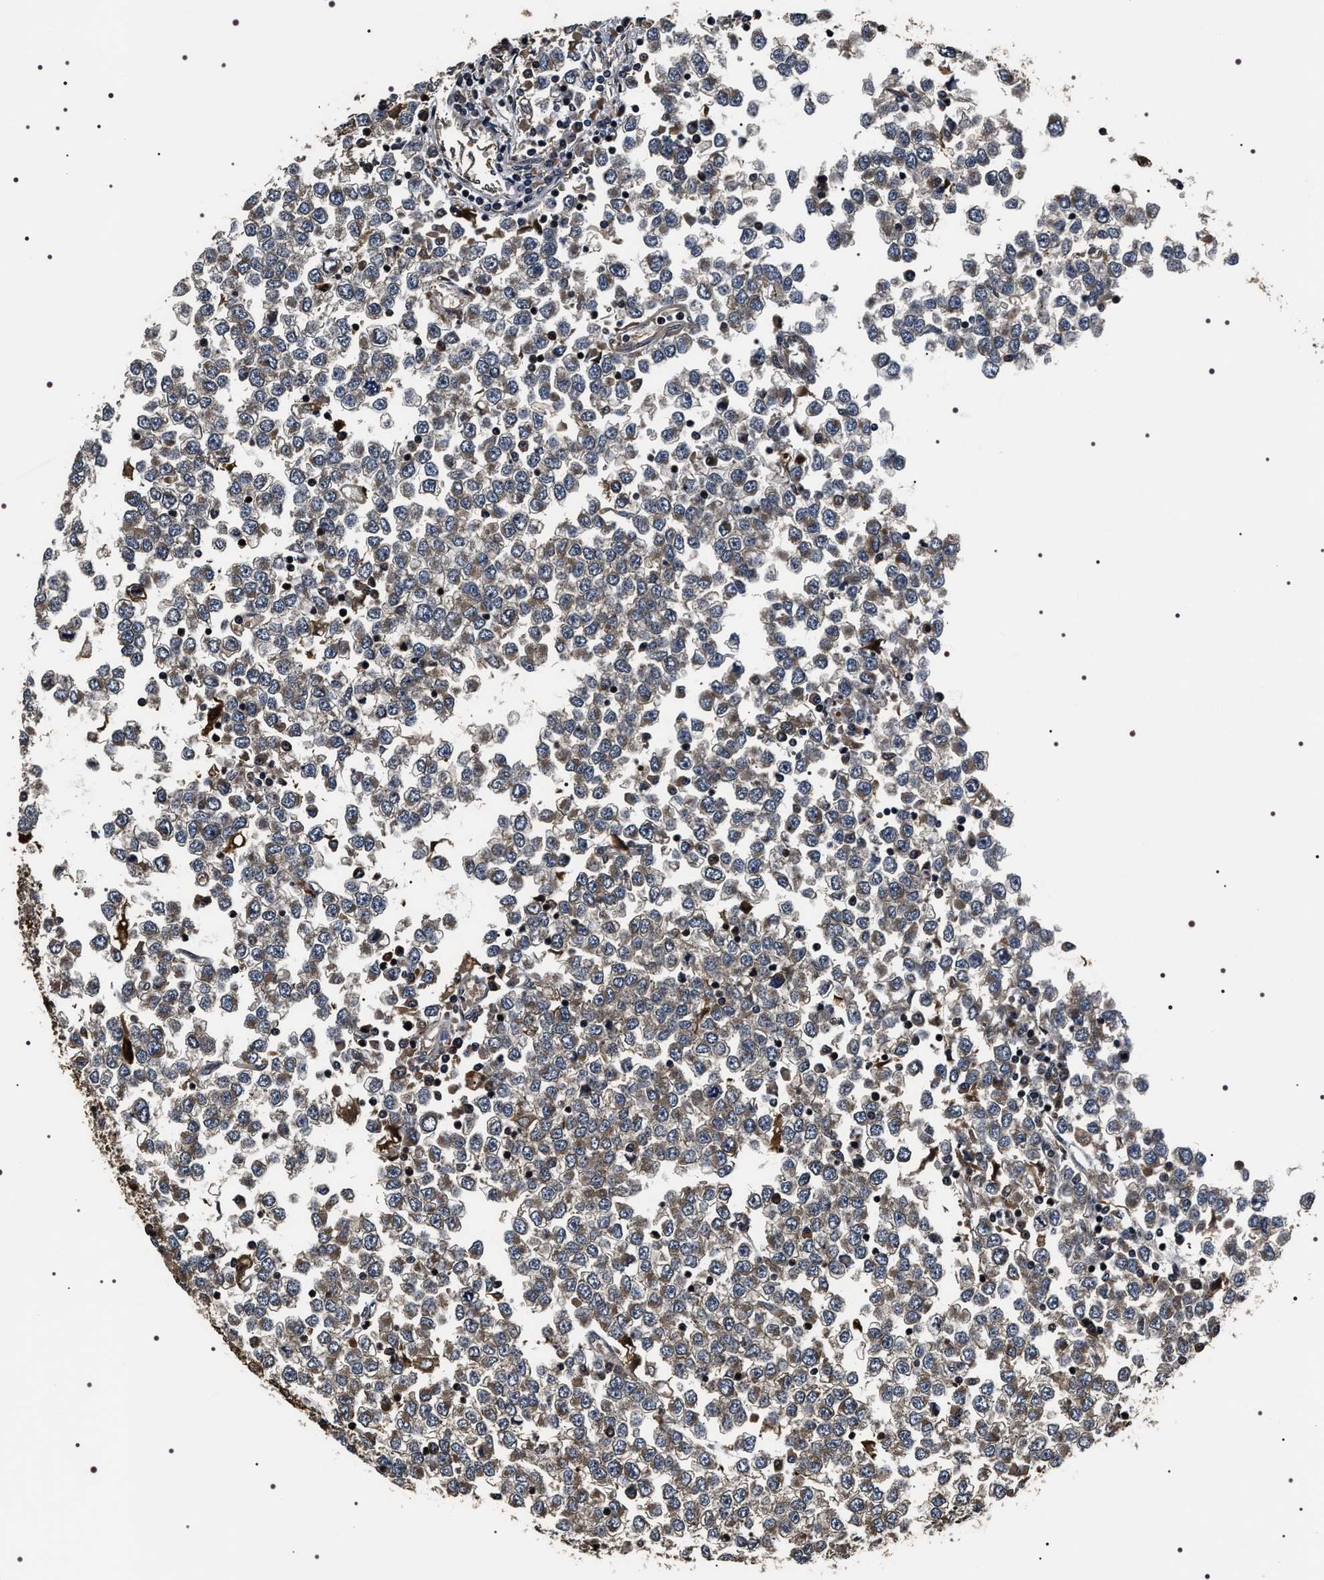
{"staining": {"intensity": "moderate", "quantity": "25%-75%", "location": "cytoplasmic/membranous"}, "tissue": "testis cancer", "cell_type": "Tumor cells", "image_type": "cancer", "snomed": [{"axis": "morphology", "description": "Seminoma, NOS"}, {"axis": "topography", "description": "Testis"}], "caption": "Immunohistochemical staining of human testis seminoma demonstrates moderate cytoplasmic/membranous protein staining in about 25%-75% of tumor cells.", "gene": "ARHGAP22", "patient": {"sex": "male", "age": 65}}